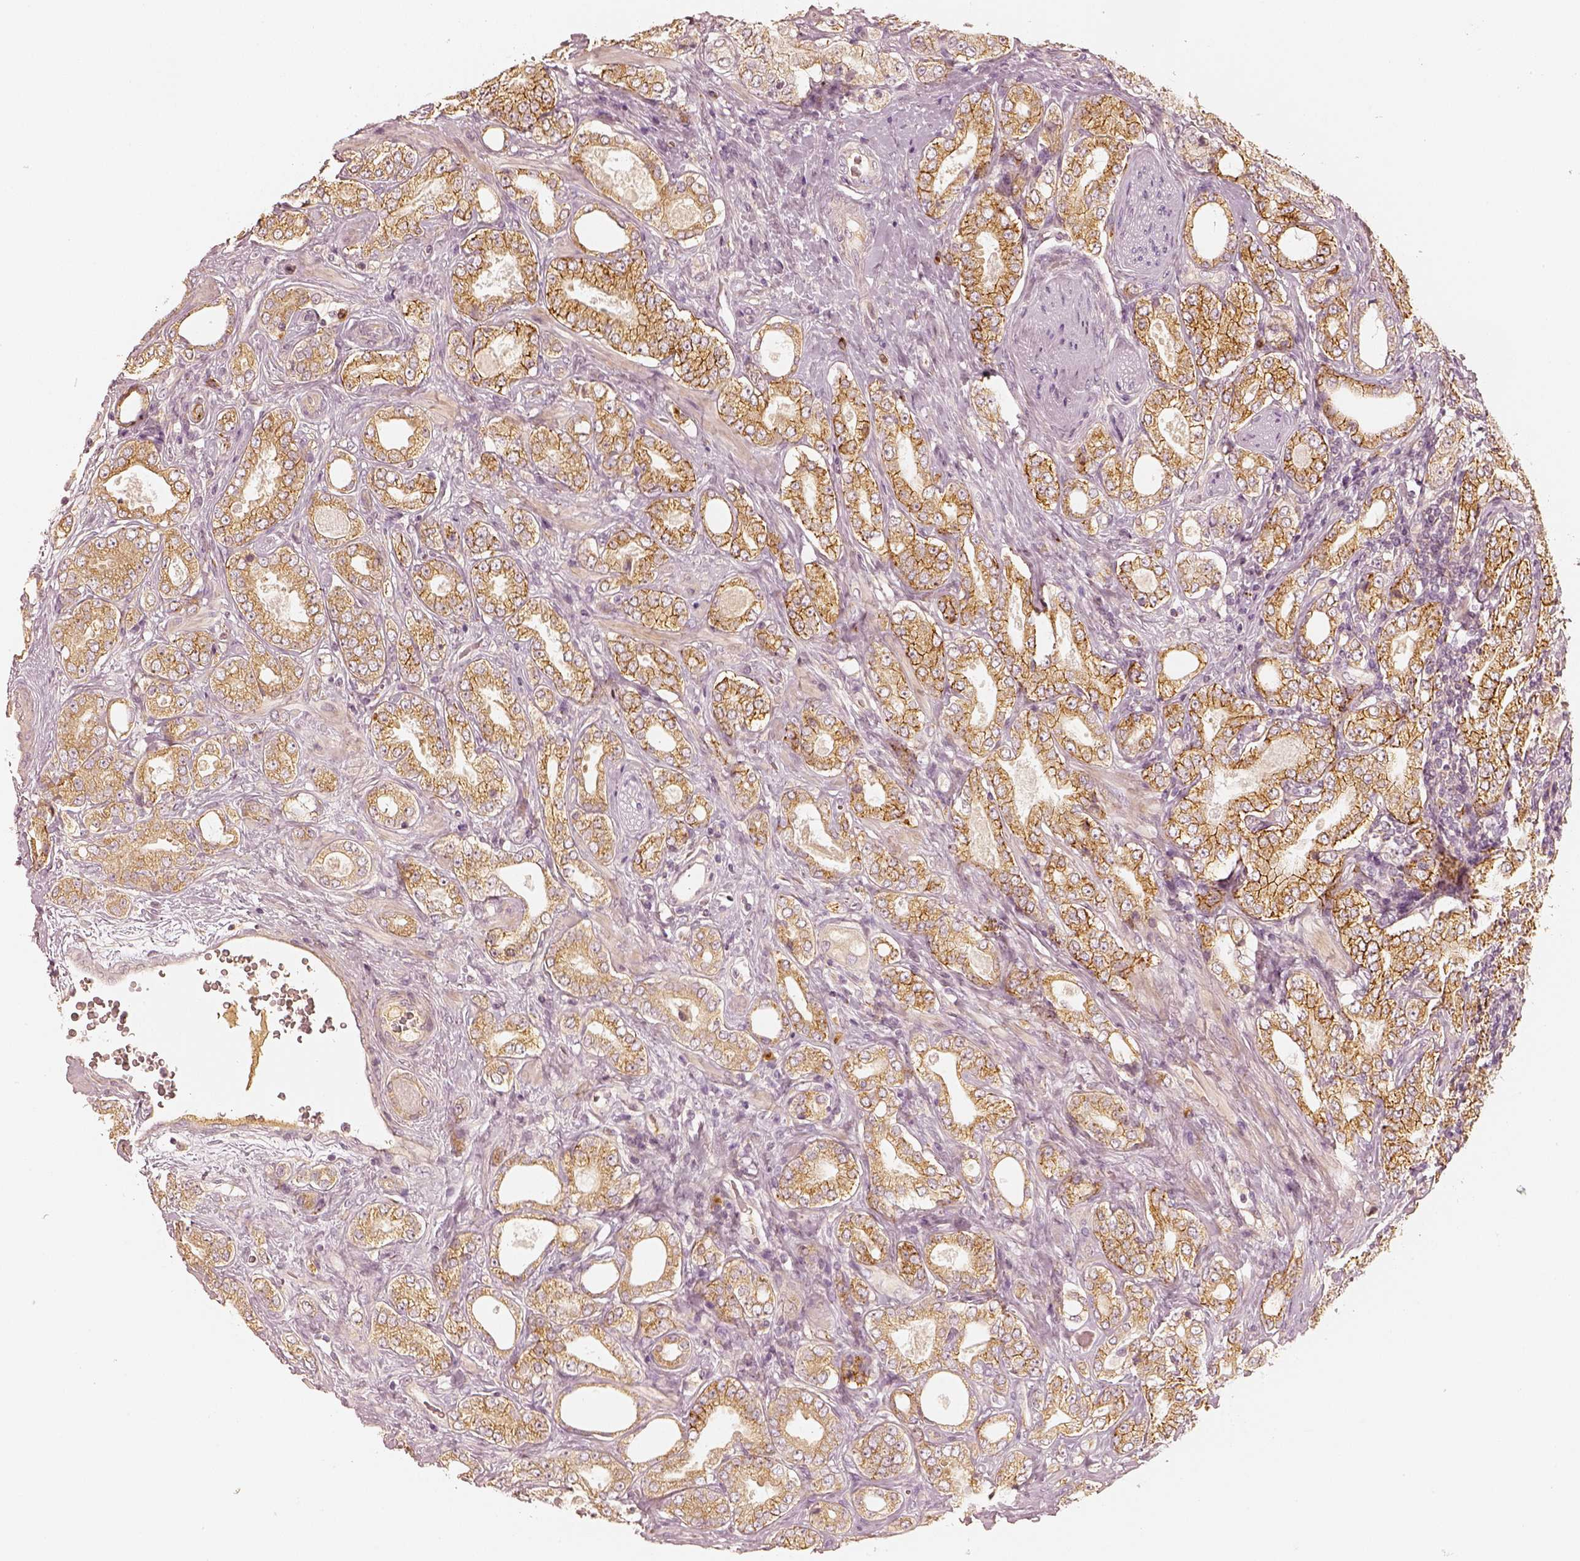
{"staining": {"intensity": "moderate", "quantity": ">75%", "location": "cytoplasmic/membranous"}, "tissue": "prostate cancer", "cell_type": "Tumor cells", "image_type": "cancer", "snomed": [{"axis": "morphology", "description": "Adenocarcinoma, NOS"}, {"axis": "topography", "description": "Prostate"}], "caption": "Tumor cells reveal moderate cytoplasmic/membranous positivity in about >75% of cells in prostate cancer. (Brightfield microscopy of DAB IHC at high magnification).", "gene": "GORASP2", "patient": {"sex": "male", "age": 64}}